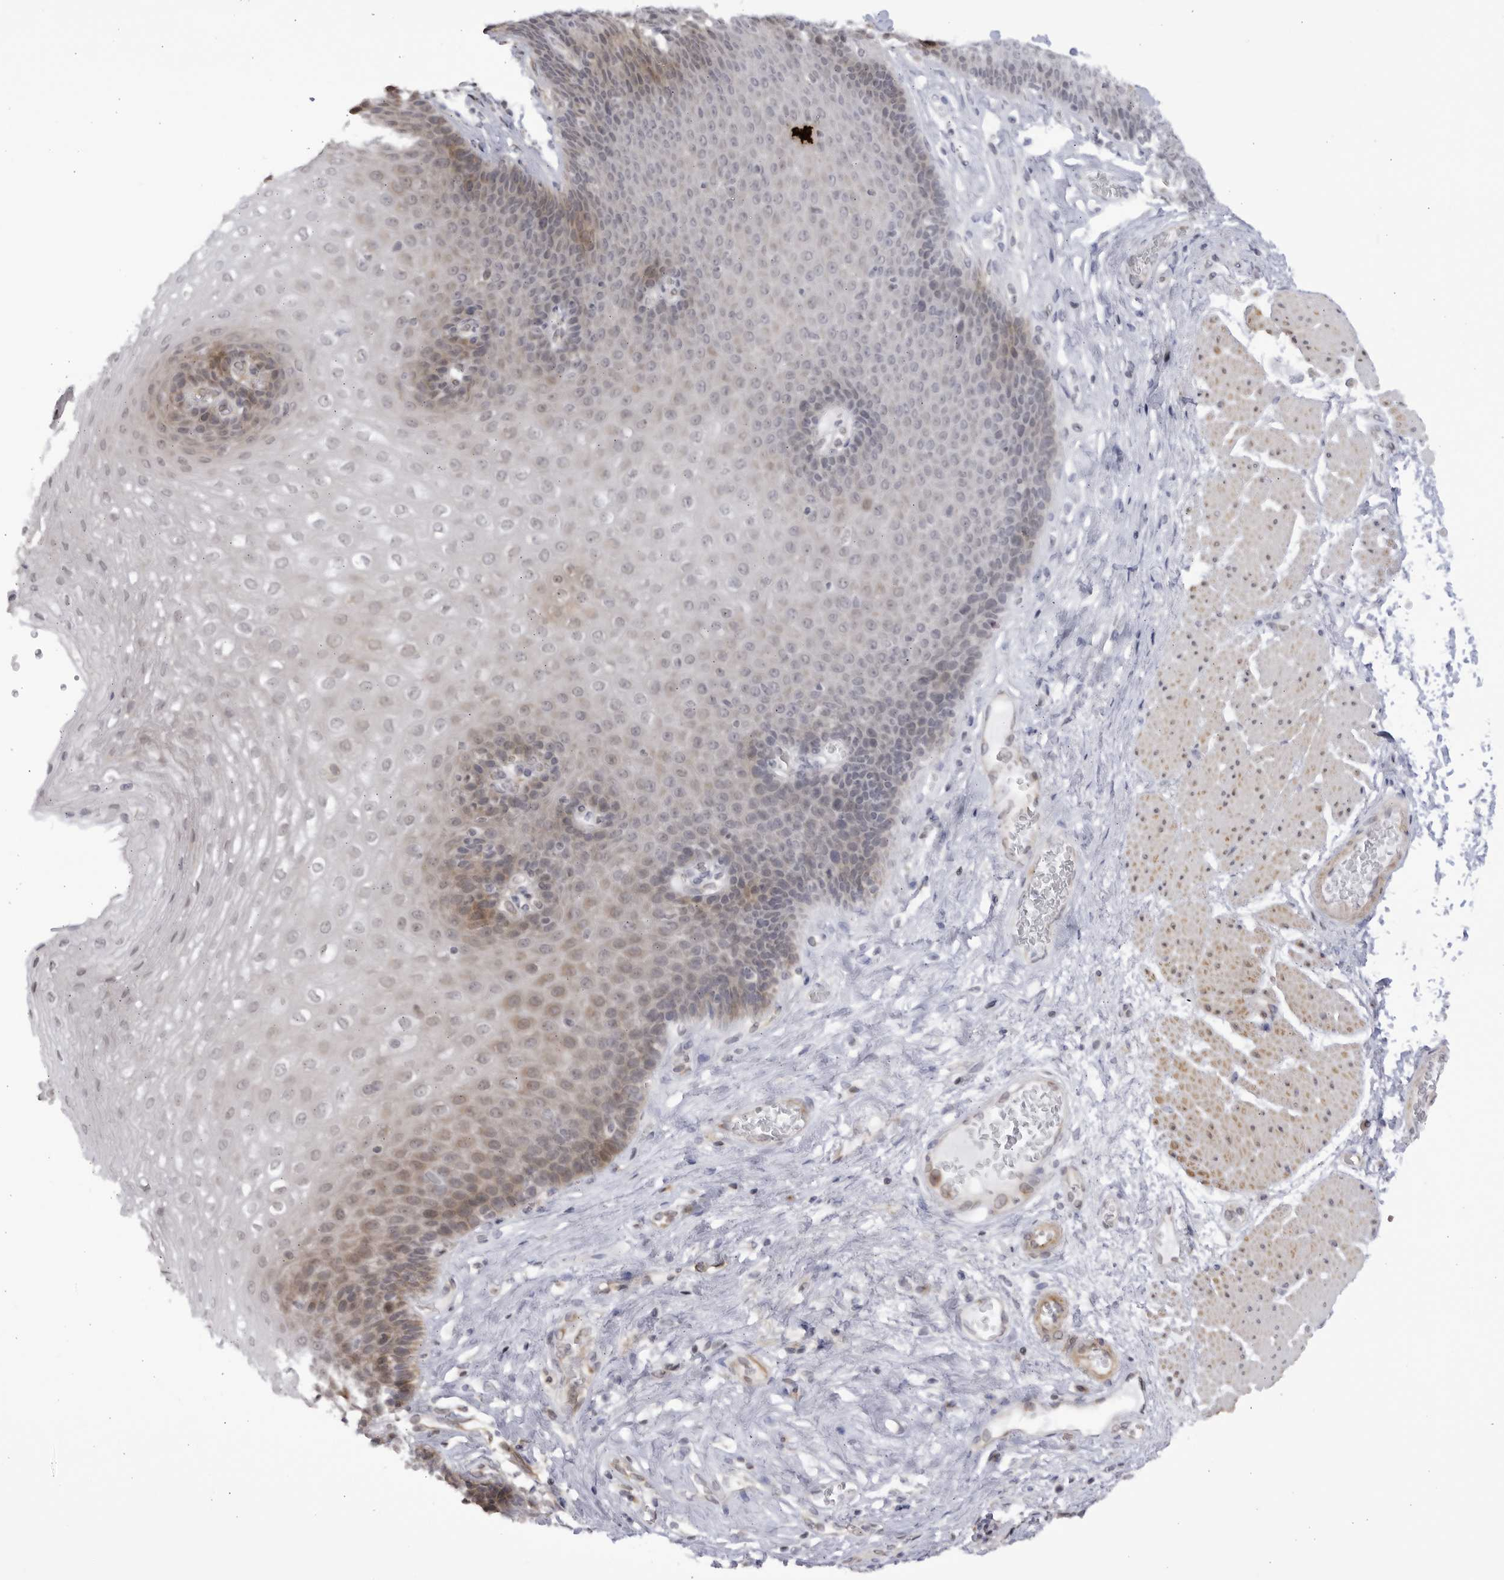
{"staining": {"intensity": "weak", "quantity": "<25%", "location": "cytoplasmic/membranous"}, "tissue": "esophagus", "cell_type": "Squamous epithelial cells", "image_type": "normal", "snomed": [{"axis": "morphology", "description": "Normal tissue, NOS"}, {"axis": "topography", "description": "Esophagus"}], "caption": "An image of human esophagus is negative for staining in squamous epithelial cells. (DAB immunohistochemistry (IHC), high magnification).", "gene": "CNBD1", "patient": {"sex": "female", "age": 66}}